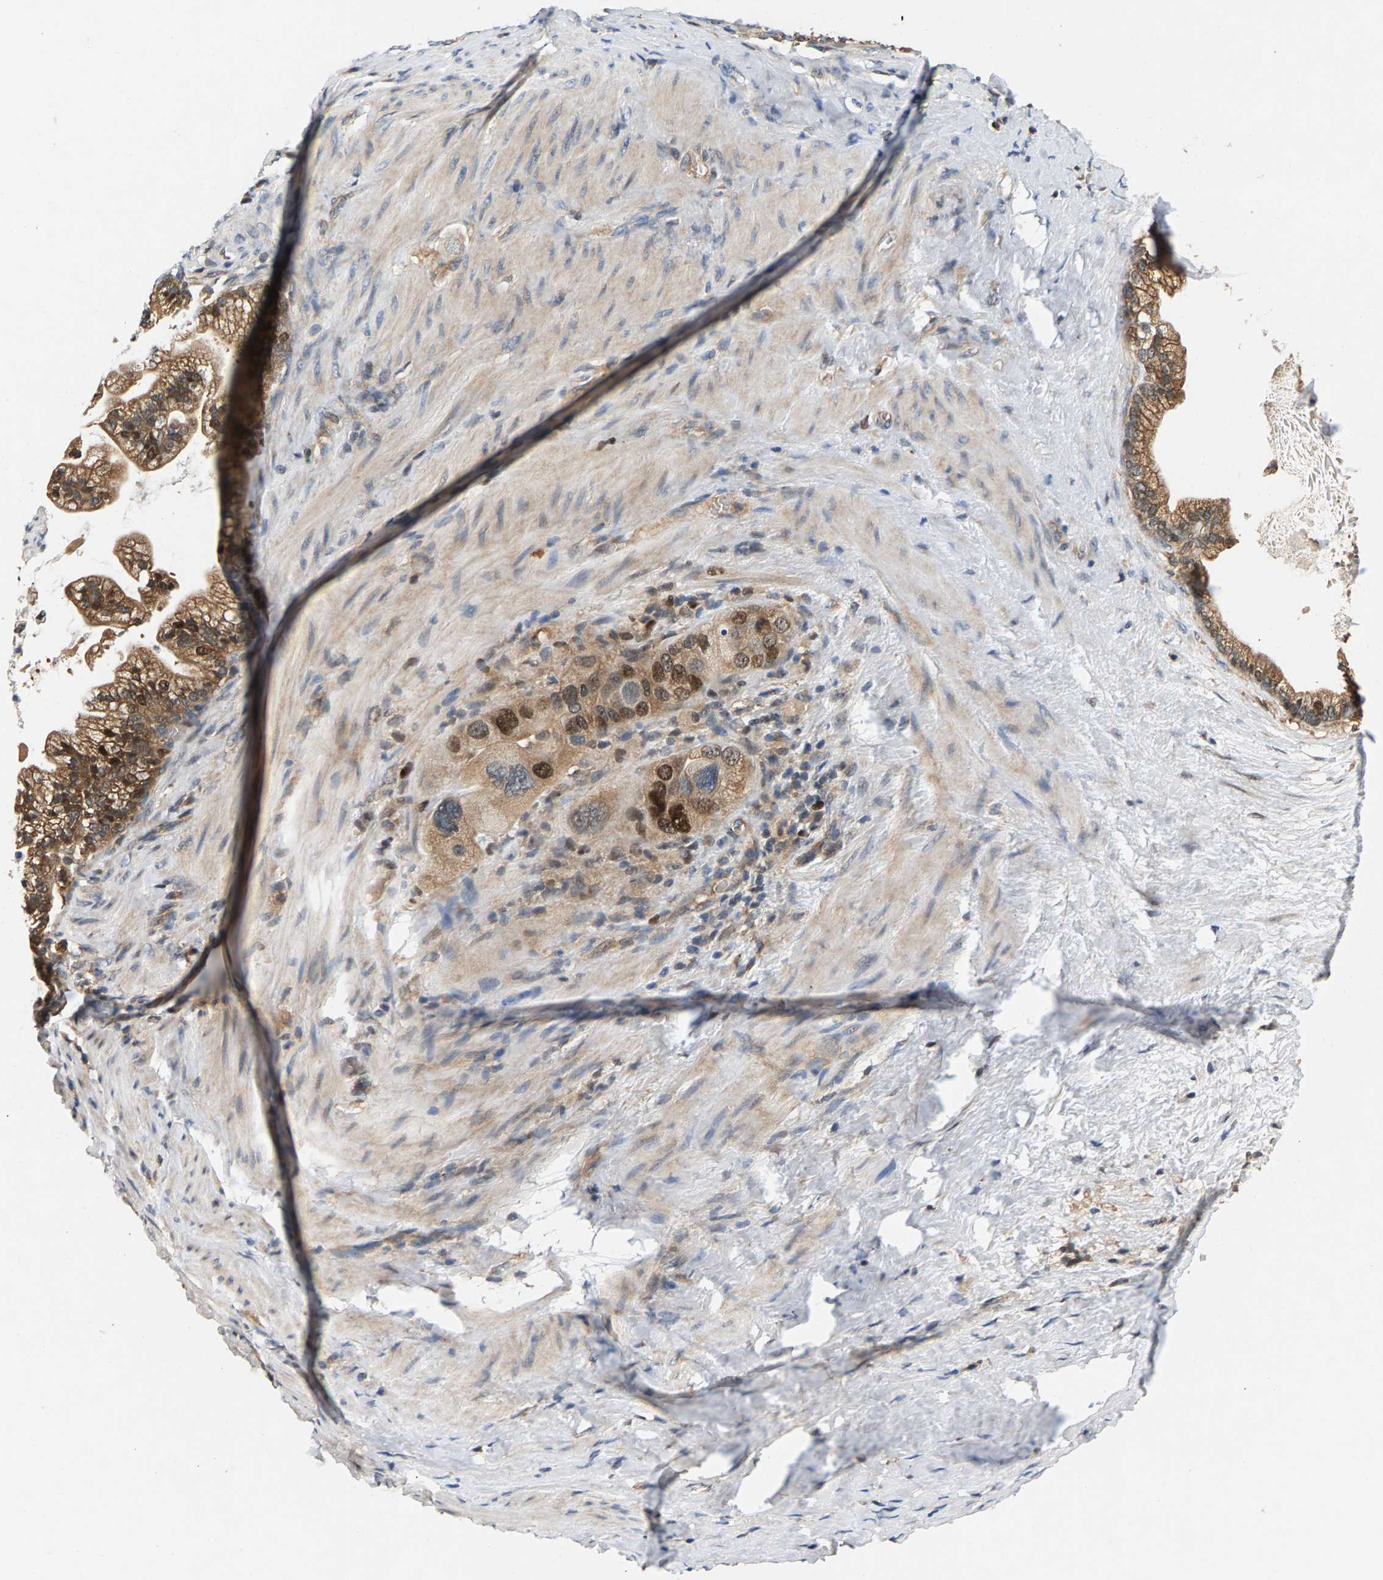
{"staining": {"intensity": "moderate", "quantity": ">75%", "location": "cytoplasmic/membranous,nuclear"}, "tissue": "pancreatic cancer", "cell_type": "Tumor cells", "image_type": "cancer", "snomed": [{"axis": "morphology", "description": "Adenocarcinoma, NOS"}, {"axis": "topography", "description": "Pancreas"}], "caption": "Protein expression by IHC displays moderate cytoplasmic/membranous and nuclear expression in about >75% of tumor cells in pancreatic cancer.", "gene": "FAM78A", "patient": {"sex": "male", "age": 69}}